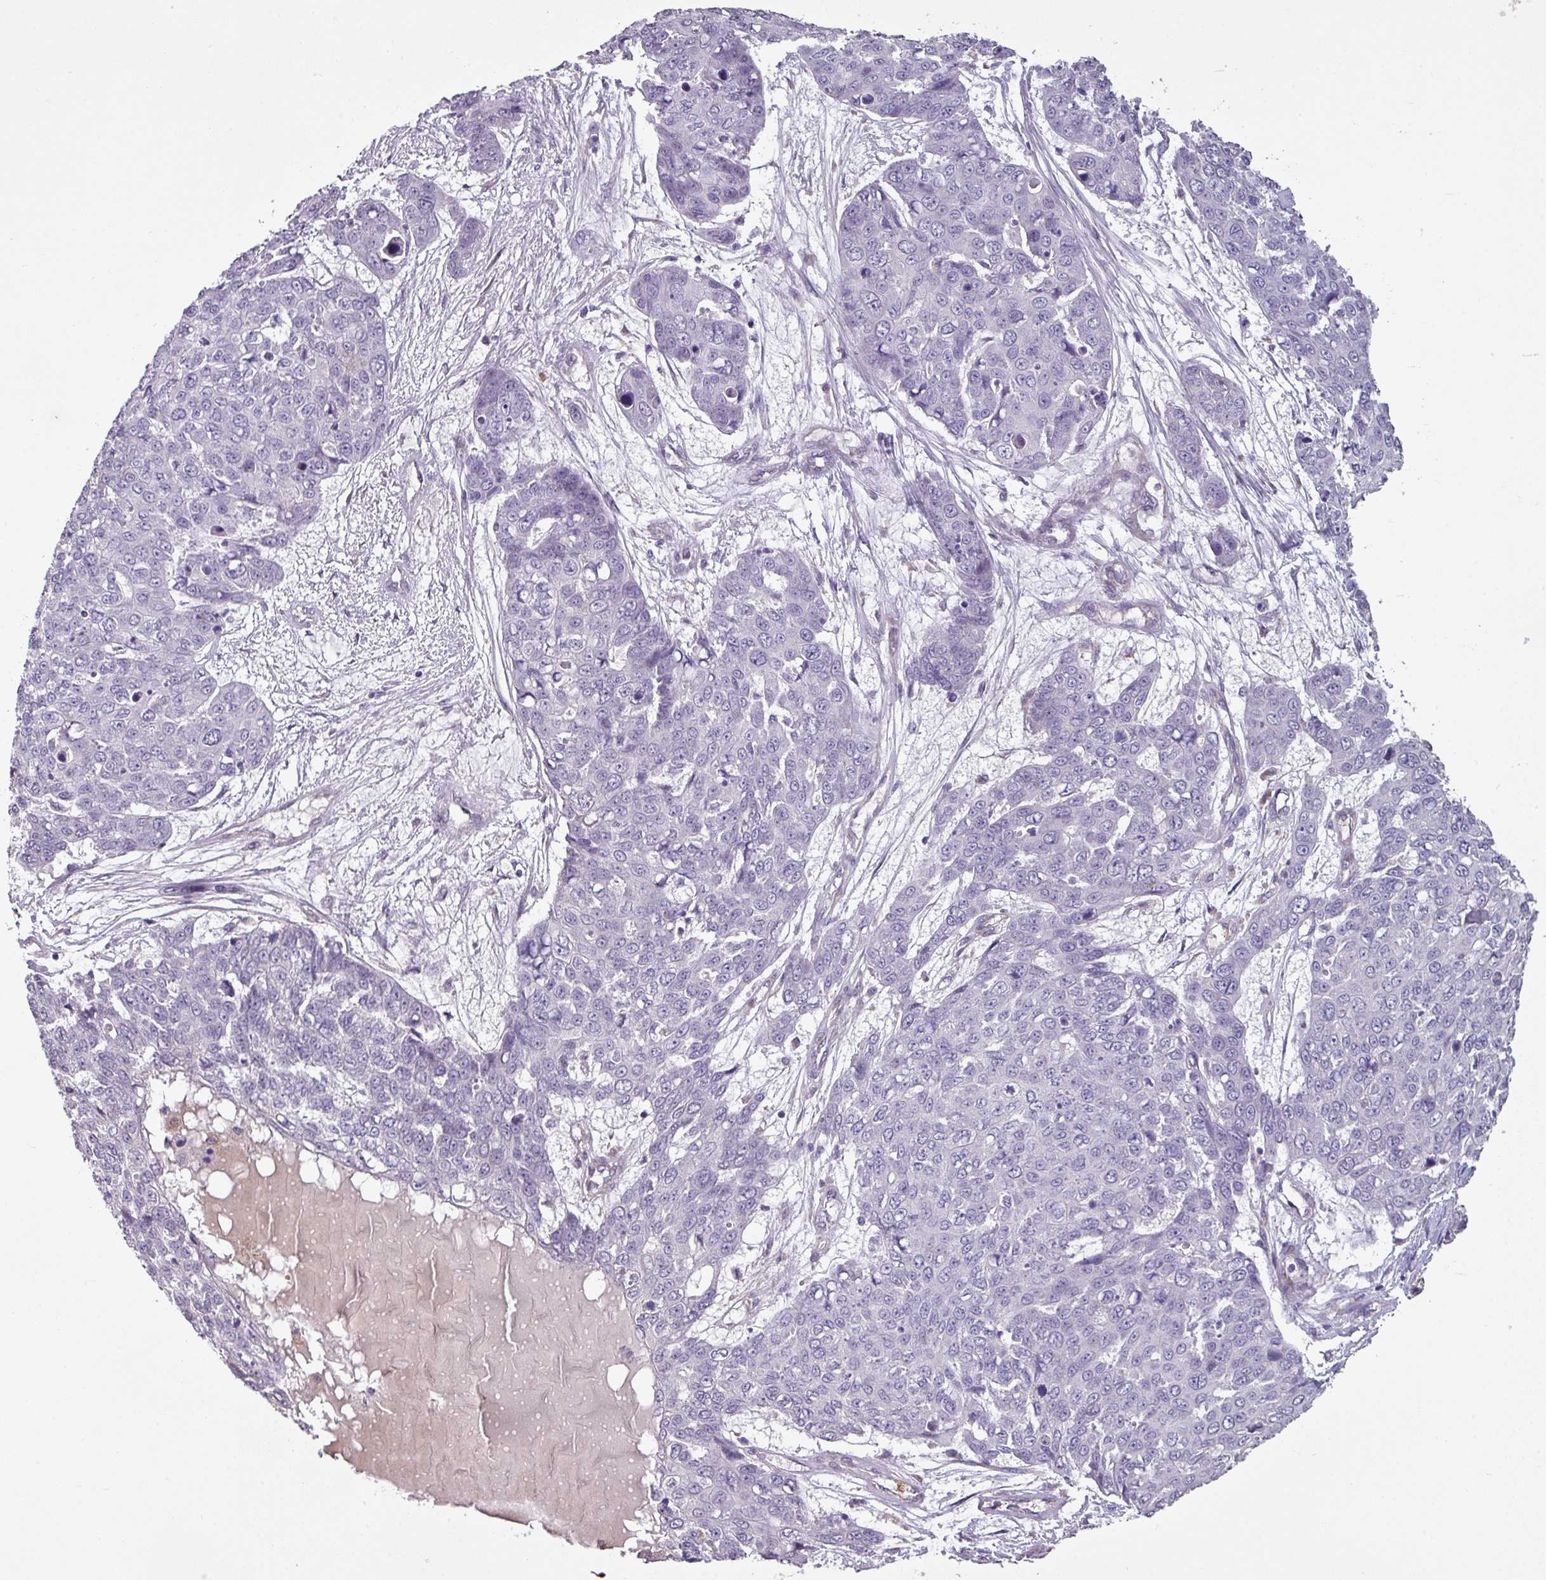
{"staining": {"intensity": "negative", "quantity": "none", "location": "none"}, "tissue": "skin cancer", "cell_type": "Tumor cells", "image_type": "cancer", "snomed": [{"axis": "morphology", "description": "Squamous cell carcinoma, NOS"}, {"axis": "topography", "description": "Skin"}], "caption": "Tumor cells show no significant staining in skin cancer. (Stains: DAB immunohistochemistry with hematoxylin counter stain, Microscopy: brightfield microscopy at high magnification).", "gene": "NHSL2", "patient": {"sex": "male", "age": 71}}